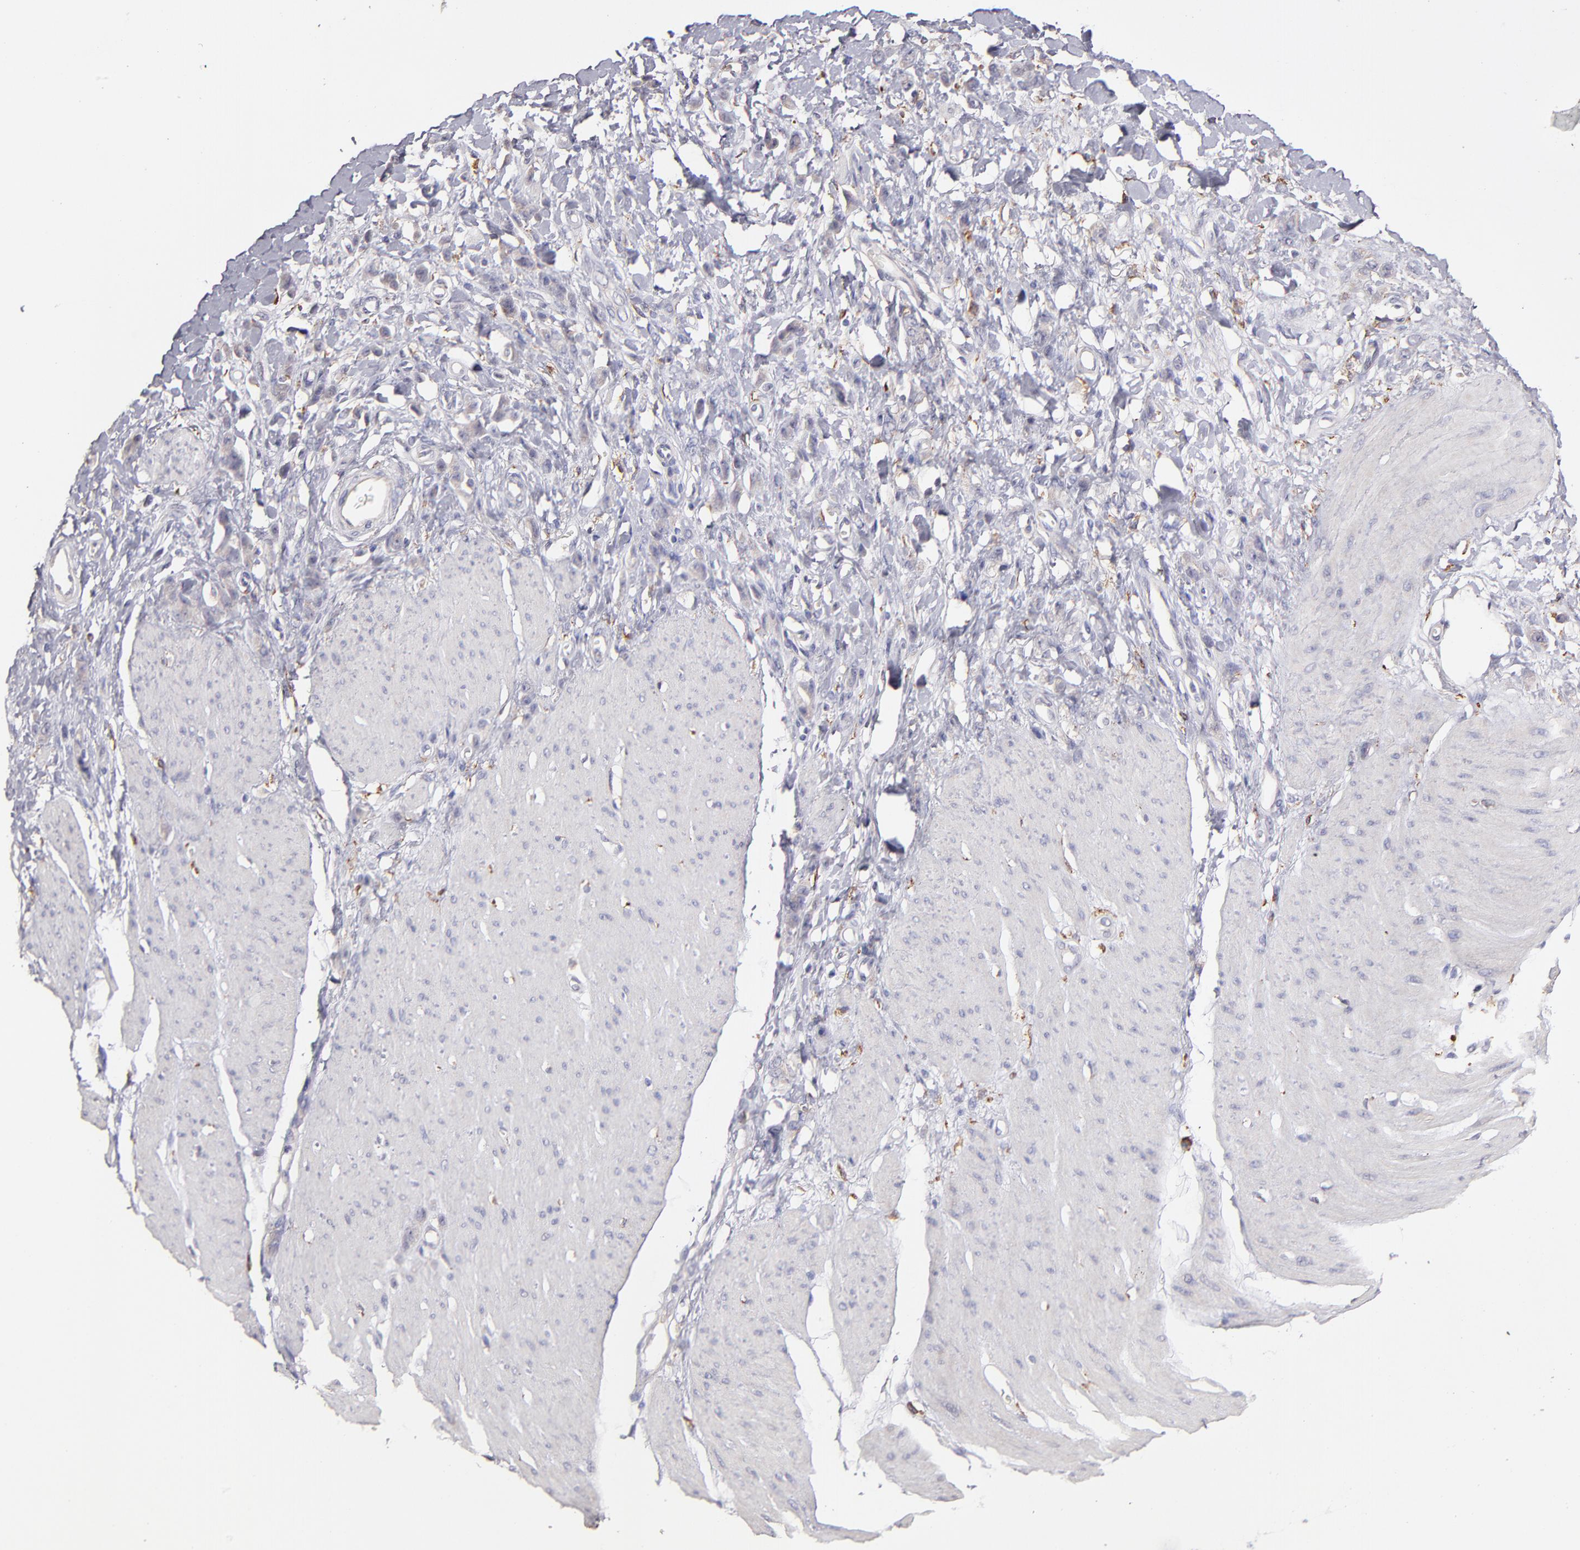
{"staining": {"intensity": "weak", "quantity": "25%-75%", "location": "cytoplasmic/membranous"}, "tissue": "stomach cancer", "cell_type": "Tumor cells", "image_type": "cancer", "snomed": [{"axis": "morphology", "description": "Normal tissue, NOS"}, {"axis": "morphology", "description": "Adenocarcinoma, NOS"}, {"axis": "topography", "description": "Stomach"}], "caption": "Stomach adenocarcinoma stained for a protein (brown) demonstrates weak cytoplasmic/membranous positive positivity in approximately 25%-75% of tumor cells.", "gene": "GLDC", "patient": {"sex": "male", "age": 82}}